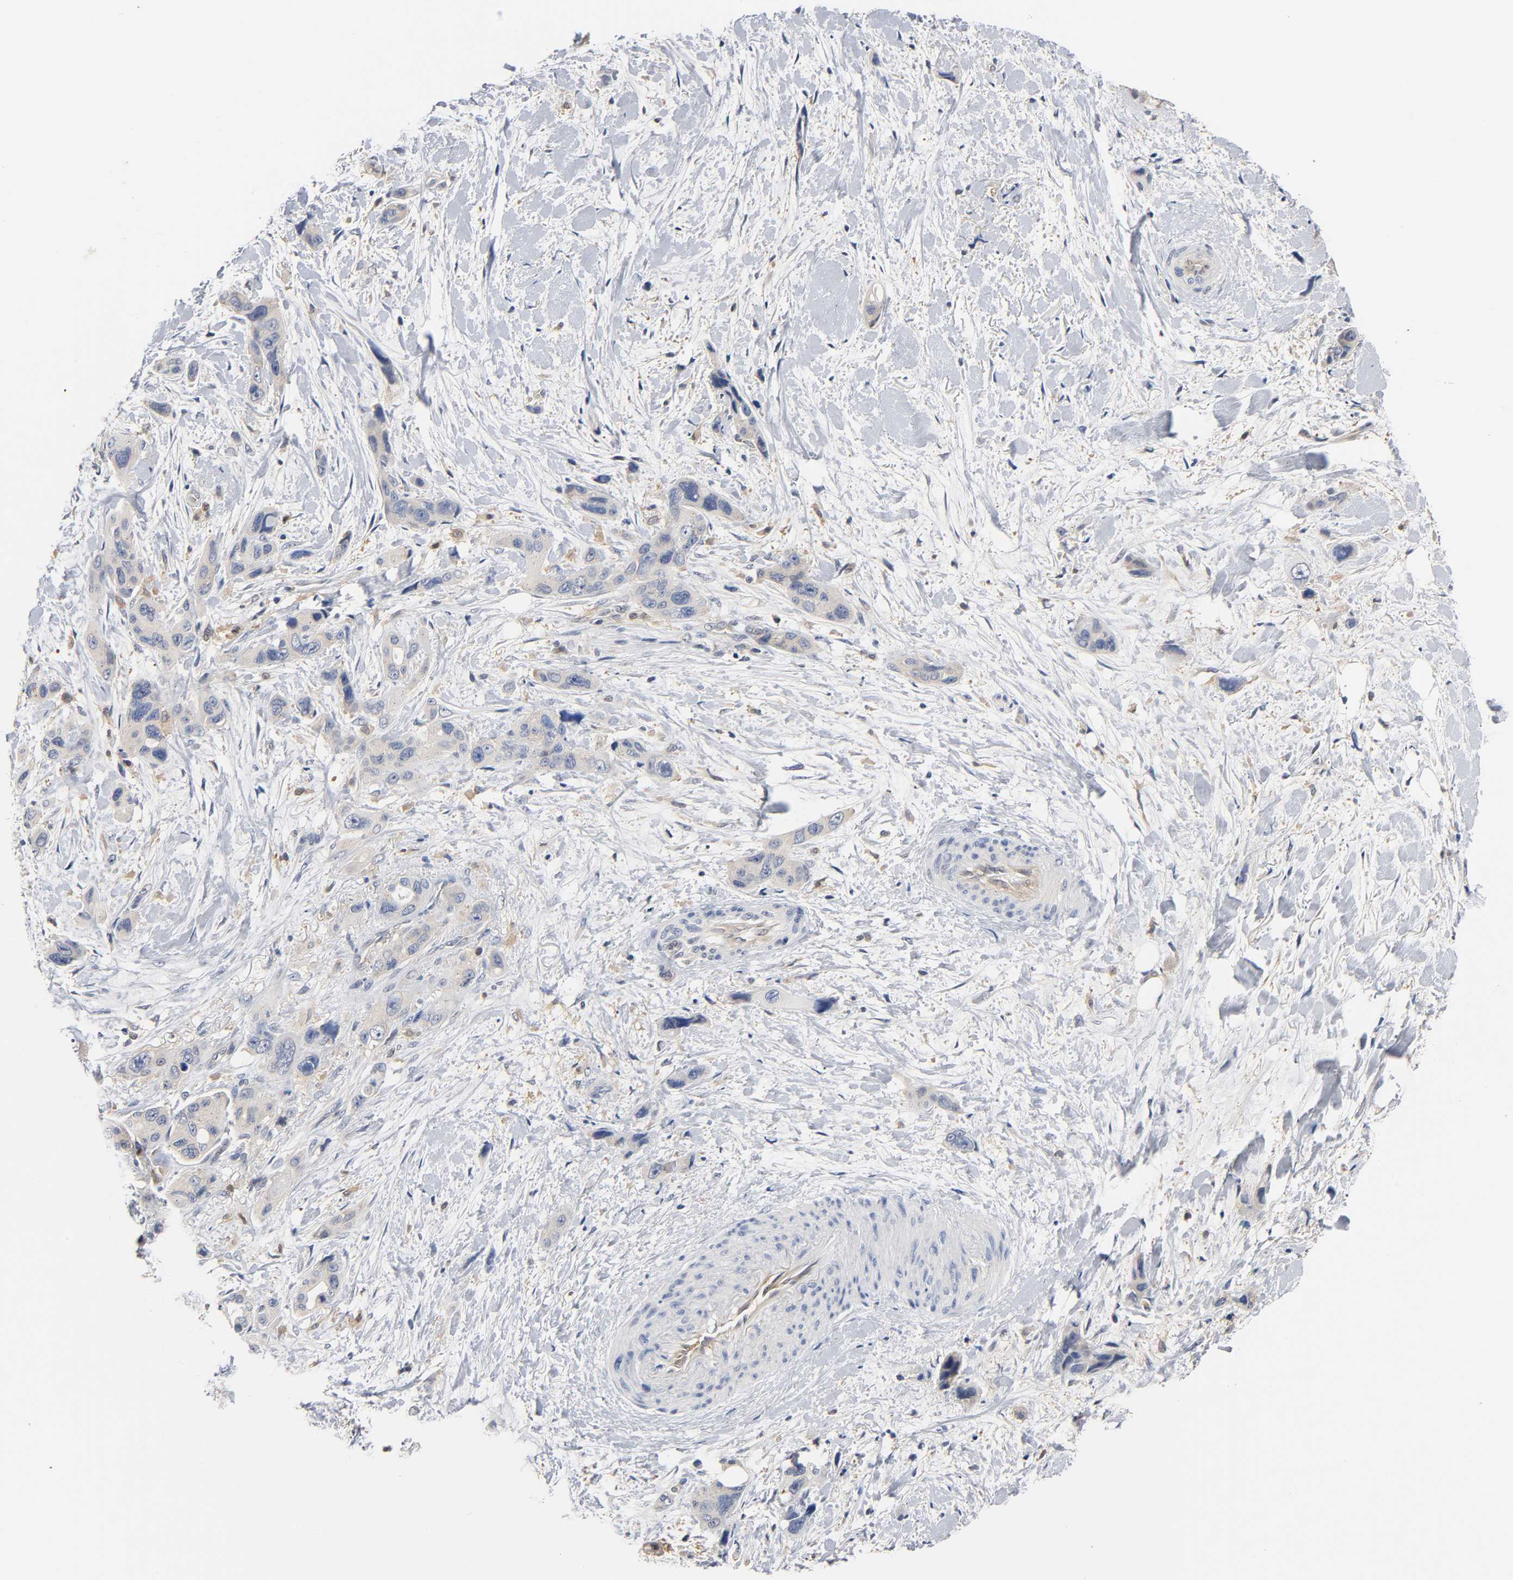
{"staining": {"intensity": "moderate", "quantity": ">75%", "location": "cytoplasmic/membranous"}, "tissue": "pancreatic cancer", "cell_type": "Tumor cells", "image_type": "cancer", "snomed": [{"axis": "morphology", "description": "Adenocarcinoma, NOS"}, {"axis": "topography", "description": "Pancreas"}], "caption": "Immunohistochemistry of pancreatic cancer (adenocarcinoma) demonstrates medium levels of moderate cytoplasmic/membranous staining in approximately >75% of tumor cells.", "gene": "FYN", "patient": {"sex": "male", "age": 46}}